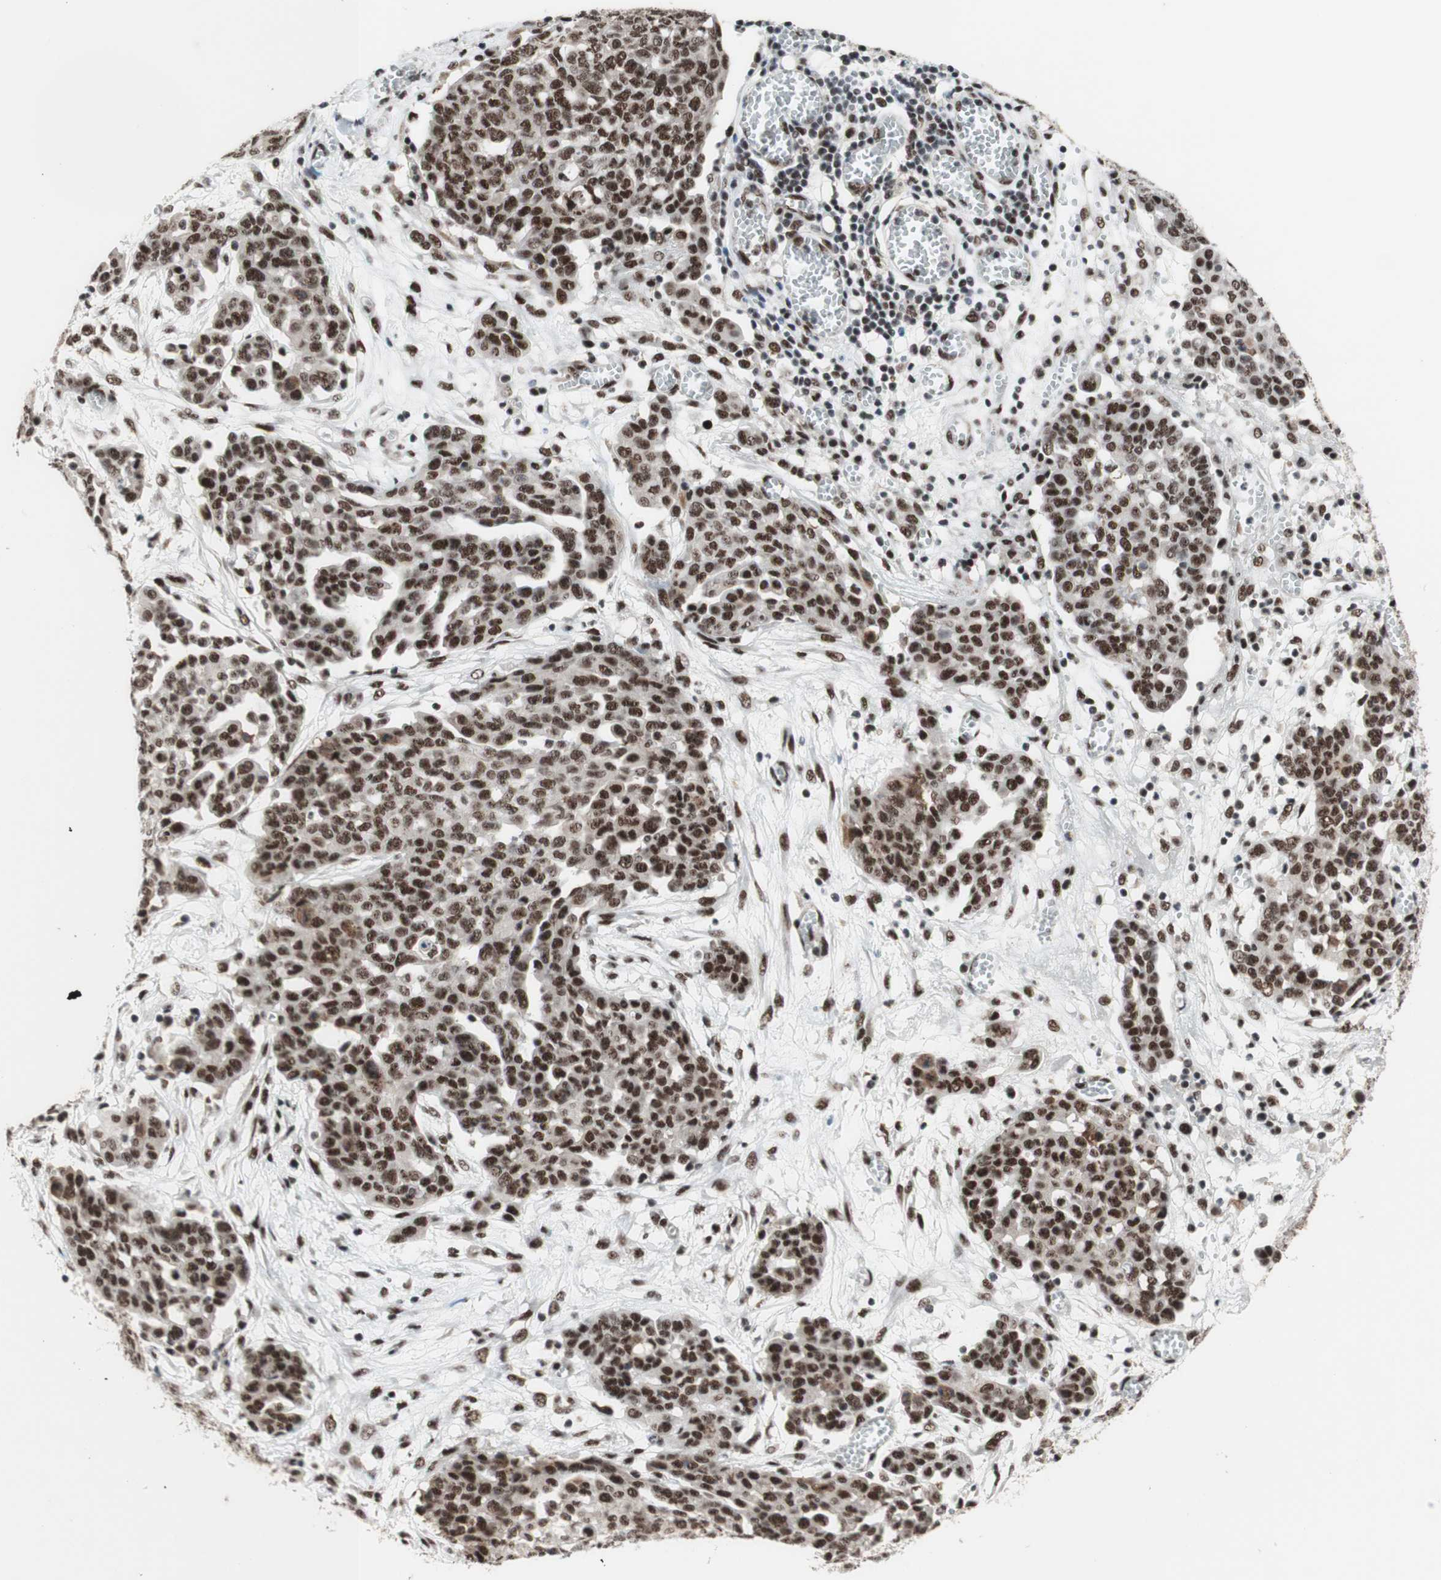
{"staining": {"intensity": "strong", "quantity": ">75%", "location": "nuclear"}, "tissue": "ovarian cancer", "cell_type": "Tumor cells", "image_type": "cancer", "snomed": [{"axis": "morphology", "description": "Cystadenocarcinoma, serous, NOS"}, {"axis": "topography", "description": "Soft tissue"}, {"axis": "topography", "description": "Ovary"}], "caption": "Tumor cells show high levels of strong nuclear positivity in about >75% of cells in human ovarian cancer (serous cystadenocarcinoma).", "gene": "PRPF19", "patient": {"sex": "female", "age": 57}}